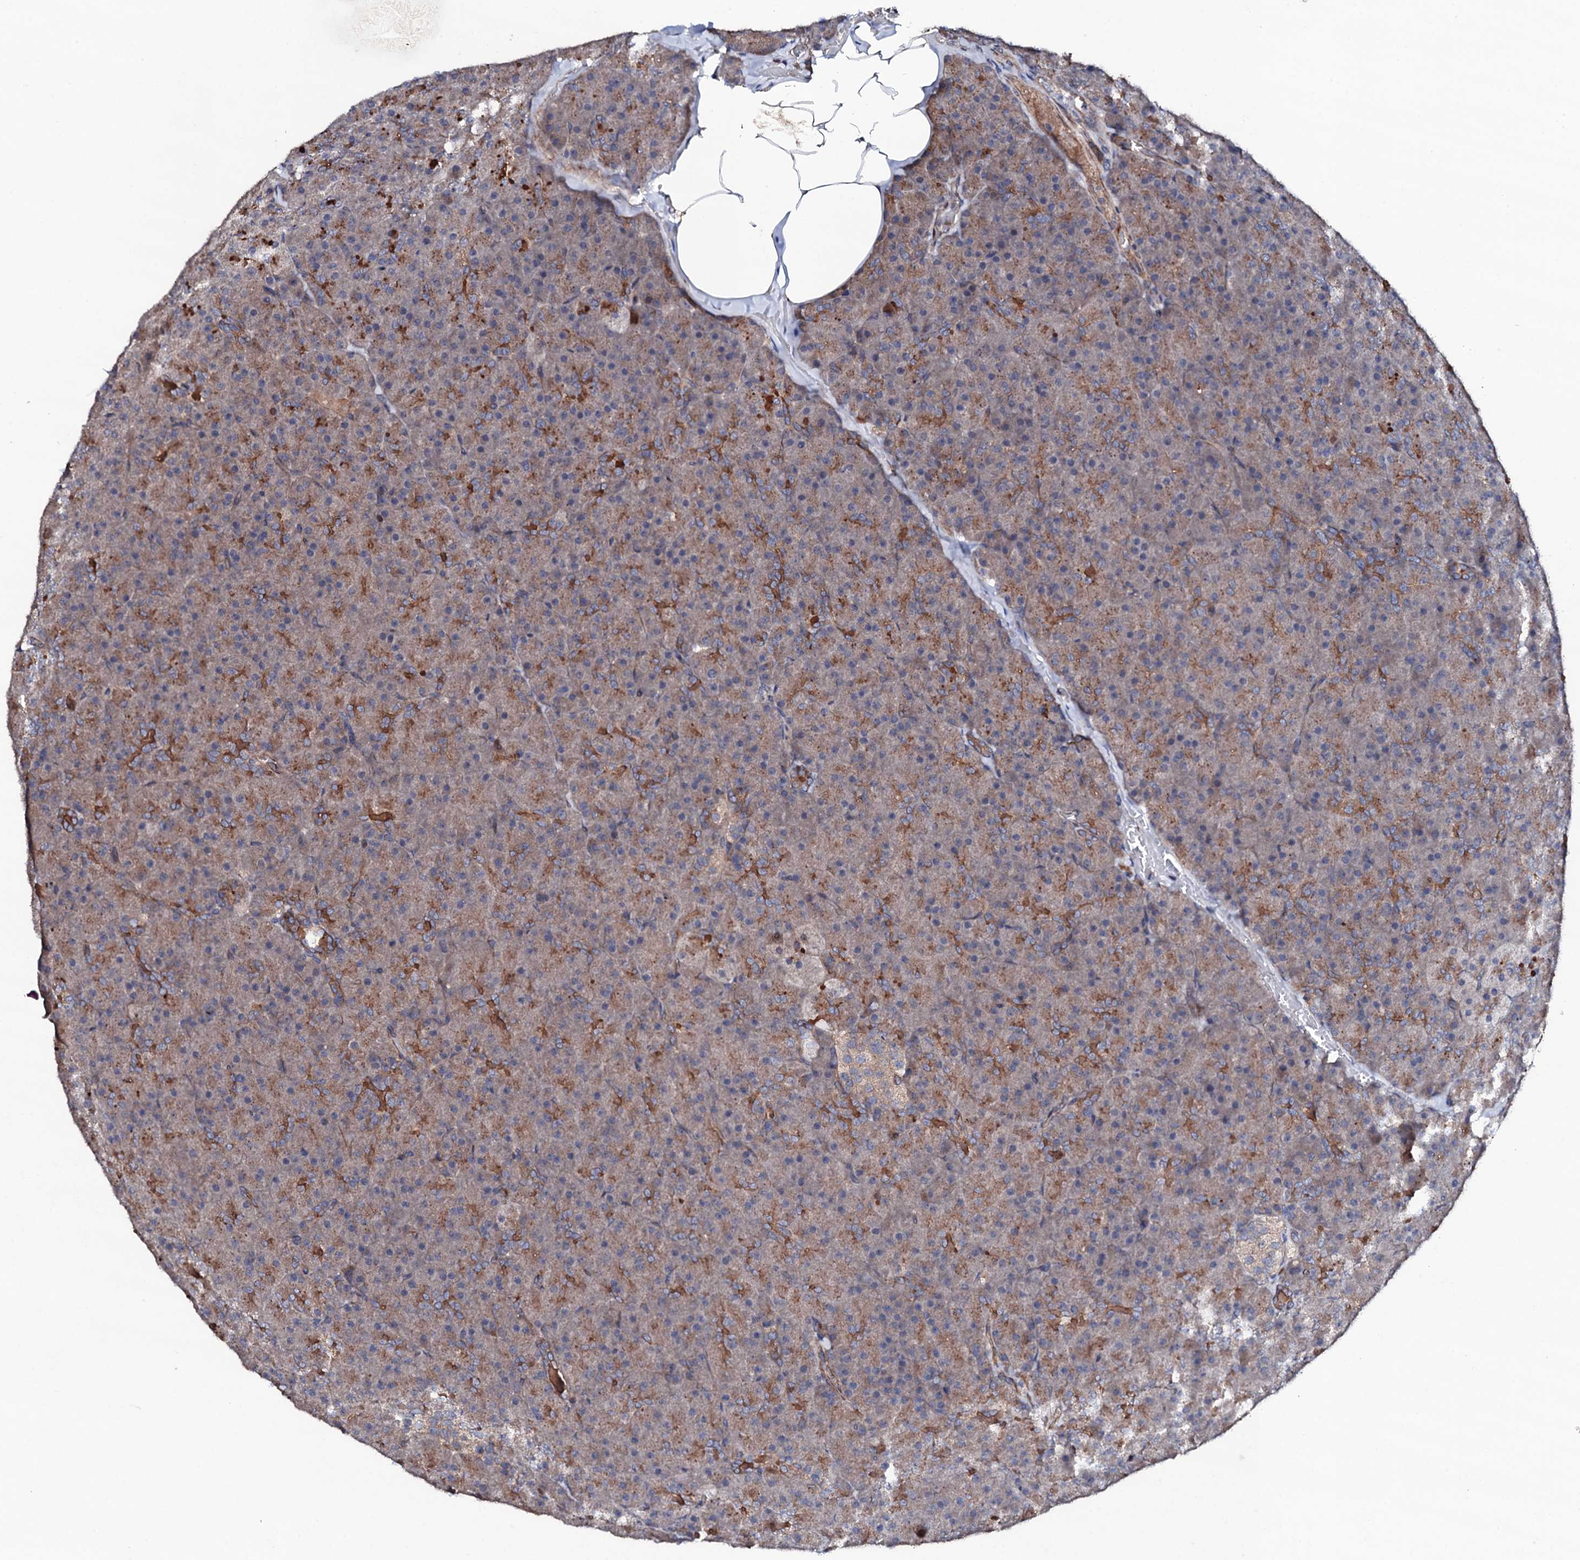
{"staining": {"intensity": "moderate", "quantity": "25%-75%", "location": "cytoplasmic/membranous"}, "tissue": "pancreas", "cell_type": "Exocrine glandular cells", "image_type": "normal", "snomed": [{"axis": "morphology", "description": "Normal tissue, NOS"}, {"axis": "topography", "description": "Pancreas"}], "caption": "Immunohistochemical staining of normal human pancreas displays 25%-75% levels of moderate cytoplasmic/membranous protein staining in about 25%-75% of exocrine glandular cells. (DAB = brown stain, brightfield microscopy at high magnification).", "gene": "CIAO2A", "patient": {"sex": "male", "age": 36}}